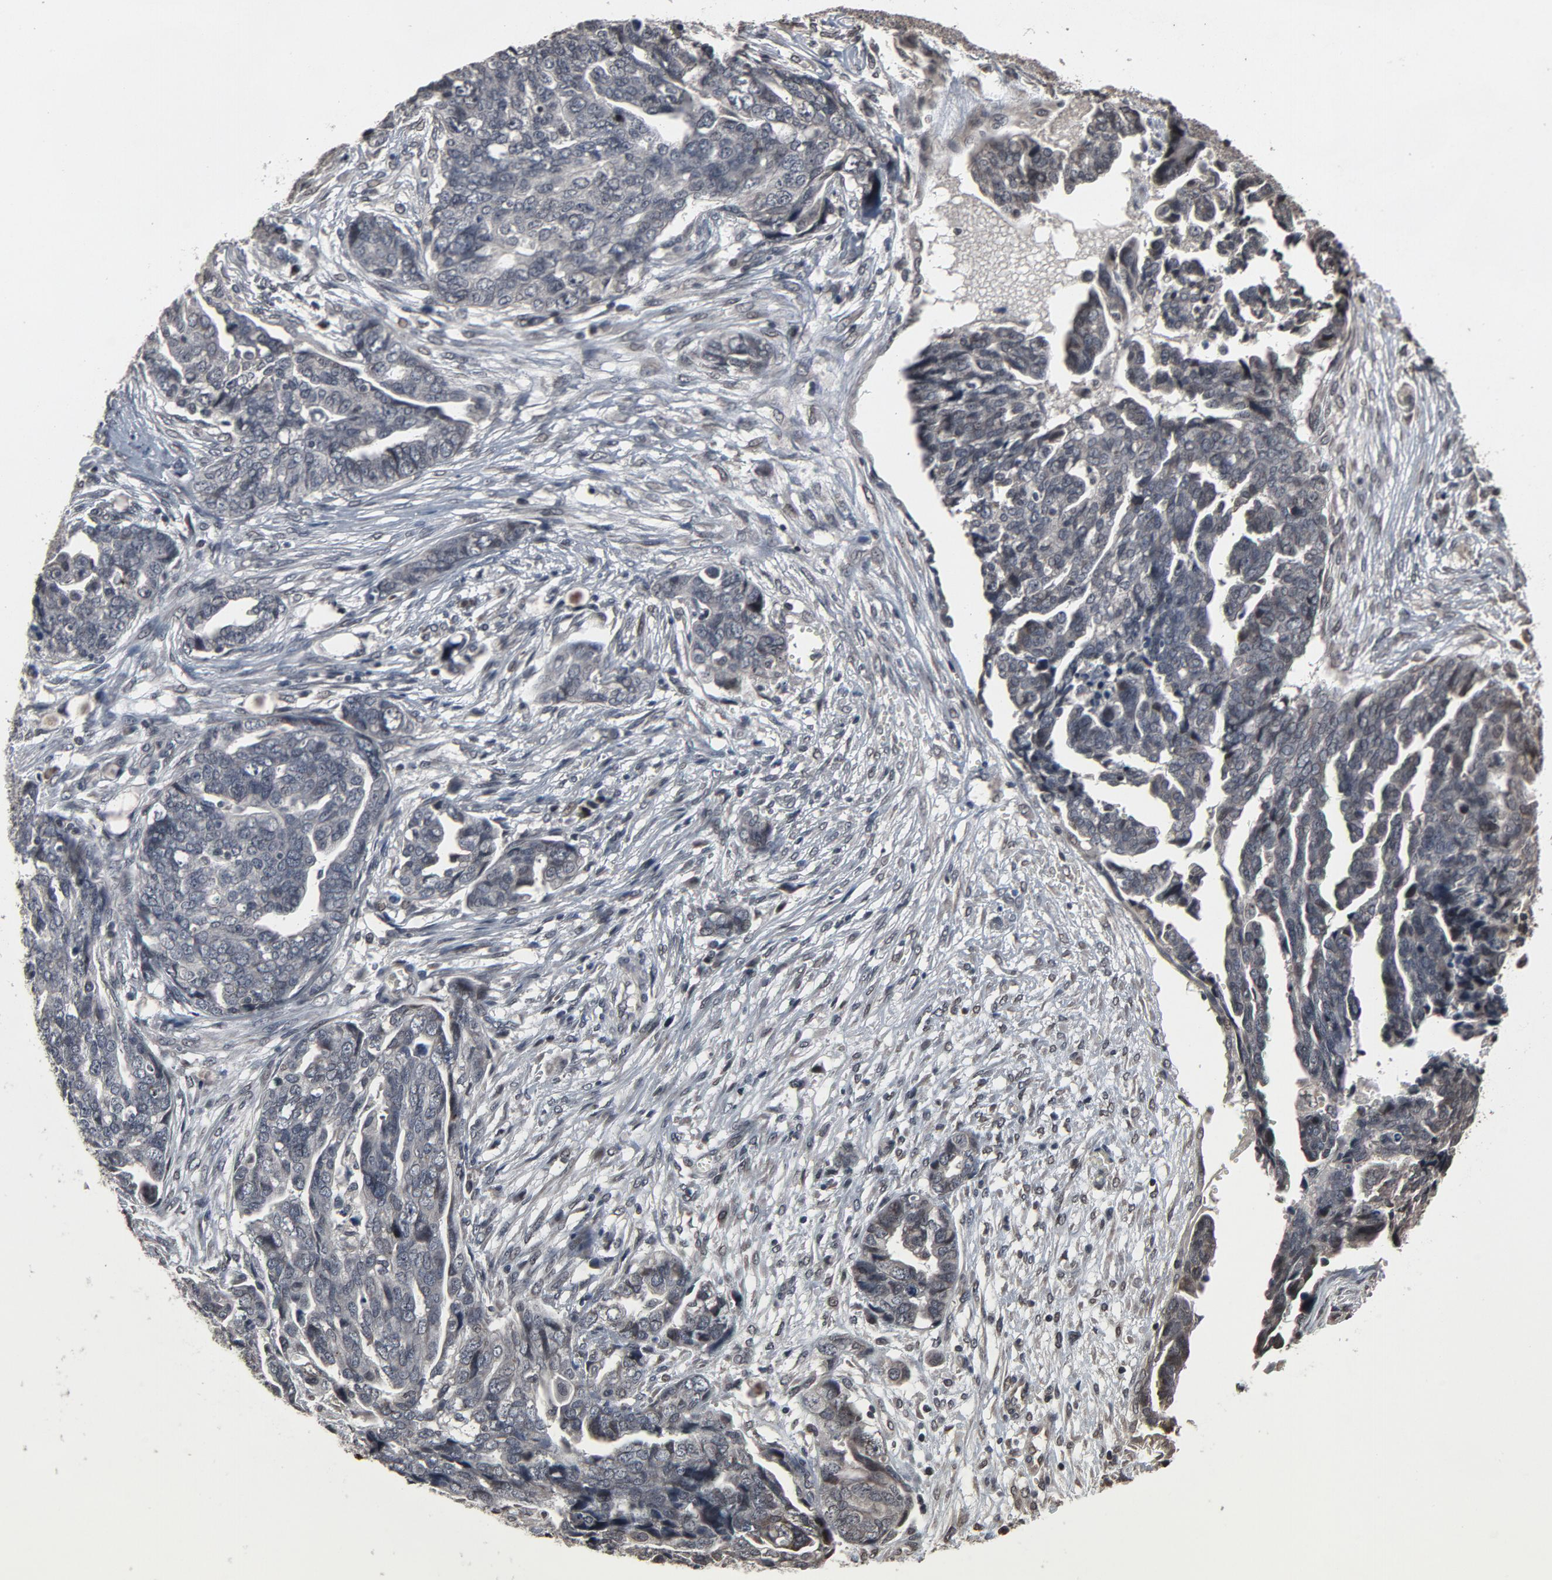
{"staining": {"intensity": "weak", "quantity": "<25%", "location": "cytoplasmic/membranous,nuclear"}, "tissue": "ovarian cancer", "cell_type": "Tumor cells", "image_type": "cancer", "snomed": [{"axis": "morphology", "description": "Normal tissue, NOS"}, {"axis": "morphology", "description": "Cystadenocarcinoma, serous, NOS"}, {"axis": "topography", "description": "Fallopian tube"}, {"axis": "topography", "description": "Ovary"}], "caption": "An image of human ovarian cancer is negative for staining in tumor cells.", "gene": "POM121", "patient": {"sex": "female", "age": 56}}